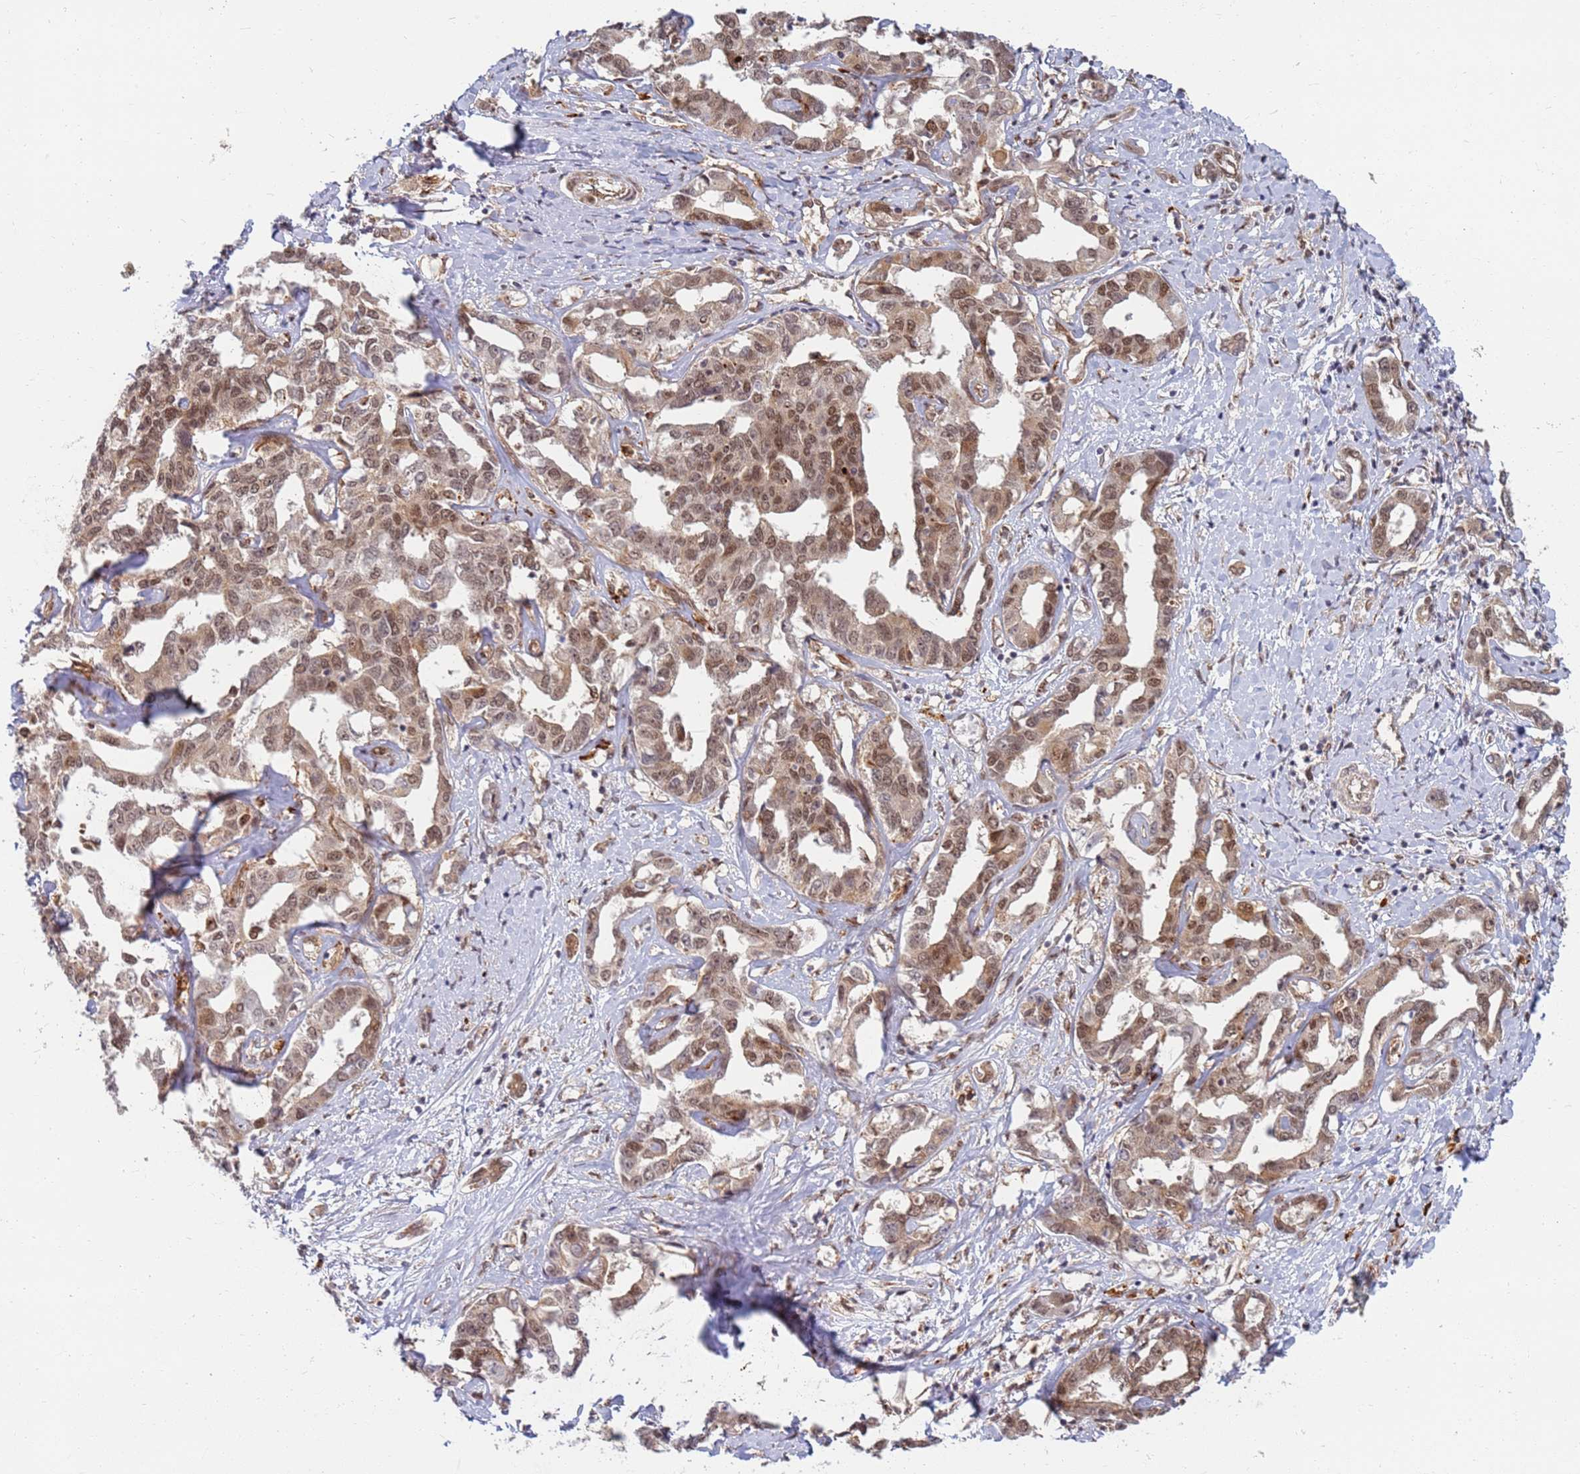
{"staining": {"intensity": "moderate", "quantity": ">75%", "location": "cytoplasmic/membranous,nuclear"}, "tissue": "liver cancer", "cell_type": "Tumor cells", "image_type": "cancer", "snomed": [{"axis": "morphology", "description": "Cholangiocarcinoma"}, {"axis": "topography", "description": "Liver"}], "caption": "There is medium levels of moderate cytoplasmic/membranous and nuclear positivity in tumor cells of liver cancer (cholangiocarcinoma), as demonstrated by immunohistochemical staining (brown color).", "gene": "CEP170", "patient": {"sex": "male", "age": 59}}